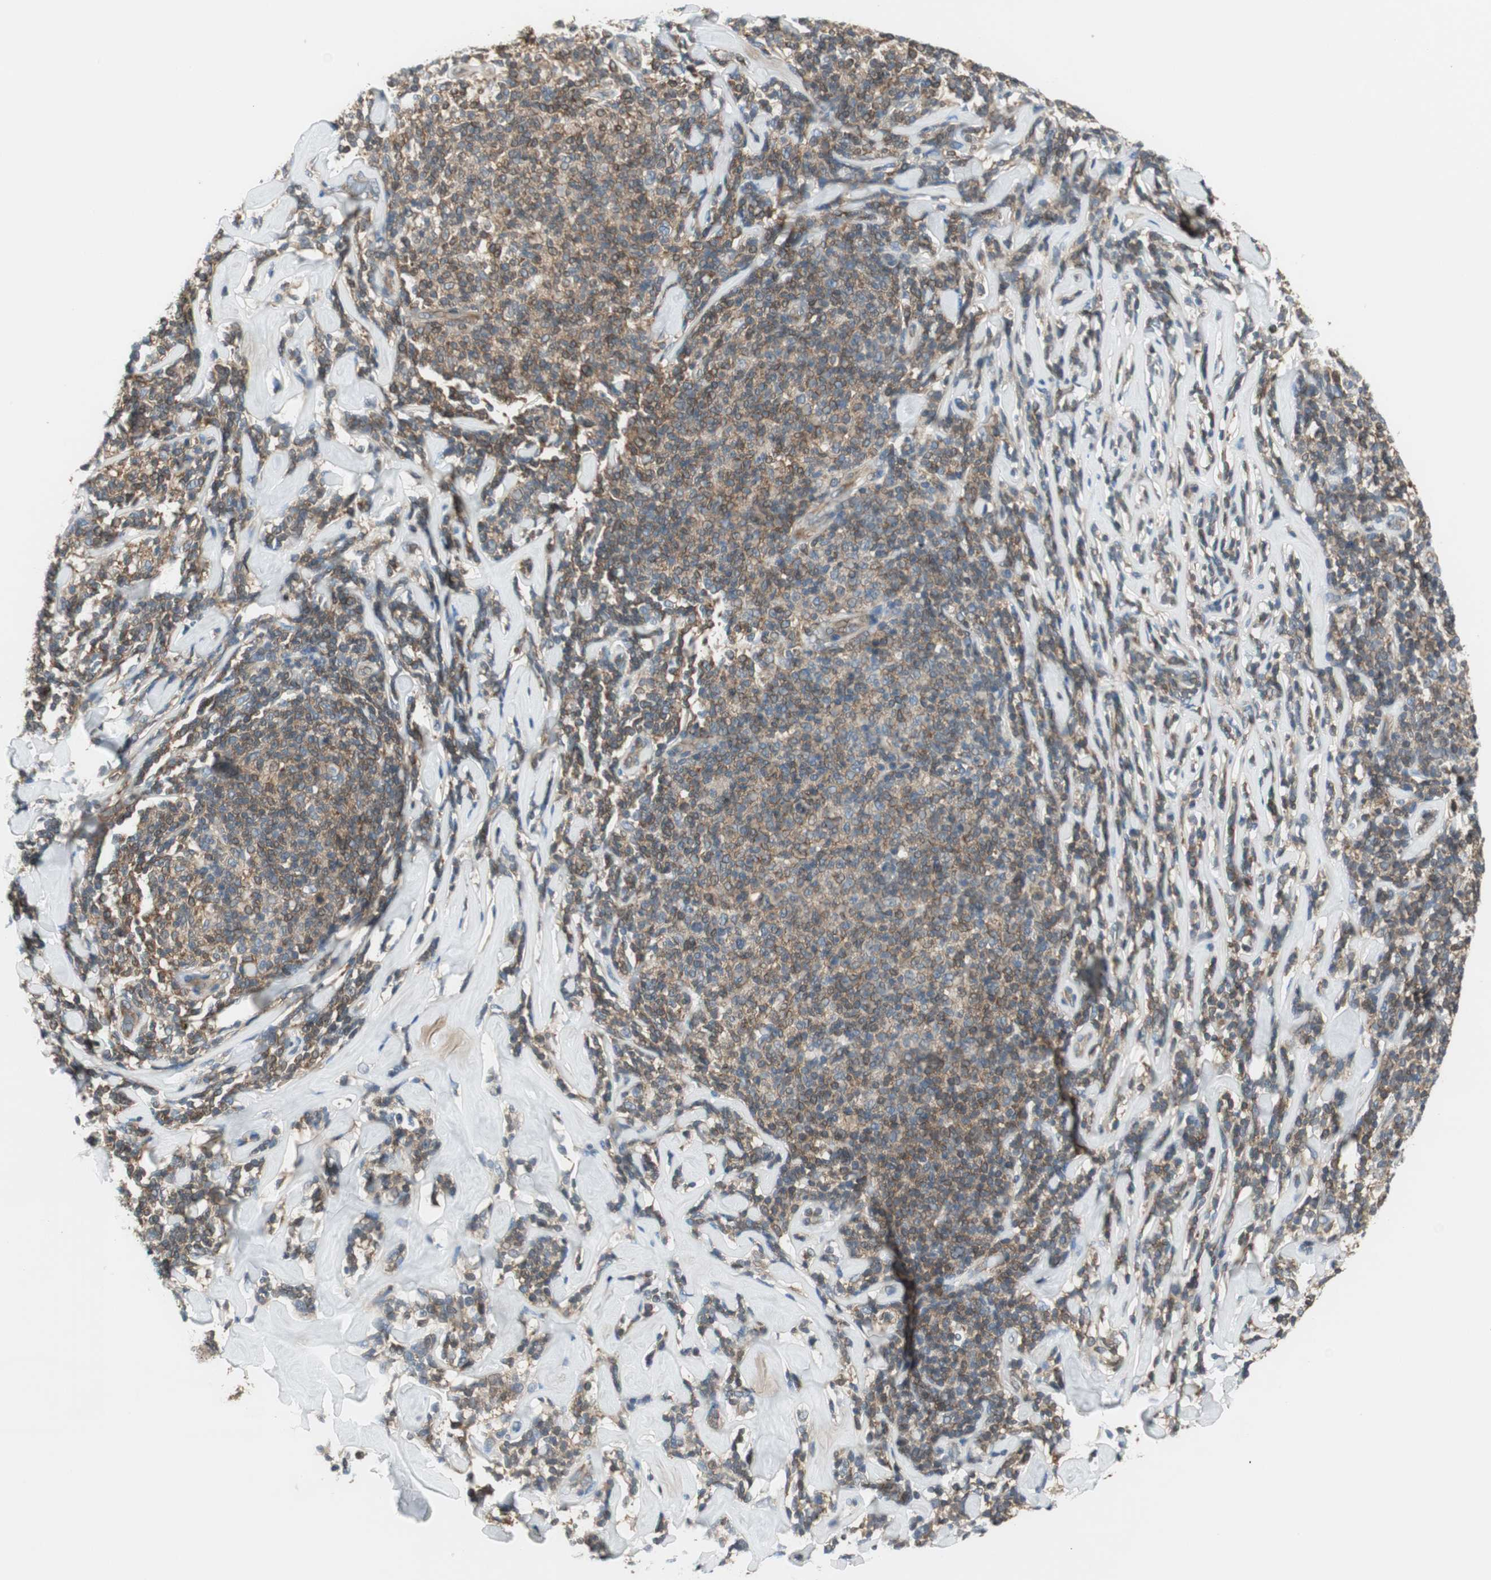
{"staining": {"intensity": "moderate", "quantity": ">75%", "location": "cytoplasmic/membranous"}, "tissue": "lymphoma", "cell_type": "Tumor cells", "image_type": "cancer", "snomed": [{"axis": "morphology", "description": "Malignant lymphoma, non-Hodgkin's type, Low grade"}, {"axis": "topography", "description": "Lymph node"}], "caption": "Tumor cells display medium levels of moderate cytoplasmic/membranous staining in approximately >75% of cells in human low-grade malignant lymphoma, non-Hodgkin's type. (DAB (3,3'-diaminobenzidine) = brown stain, brightfield microscopy at high magnification).", "gene": "PRKAA1", "patient": {"sex": "female", "age": 56}}